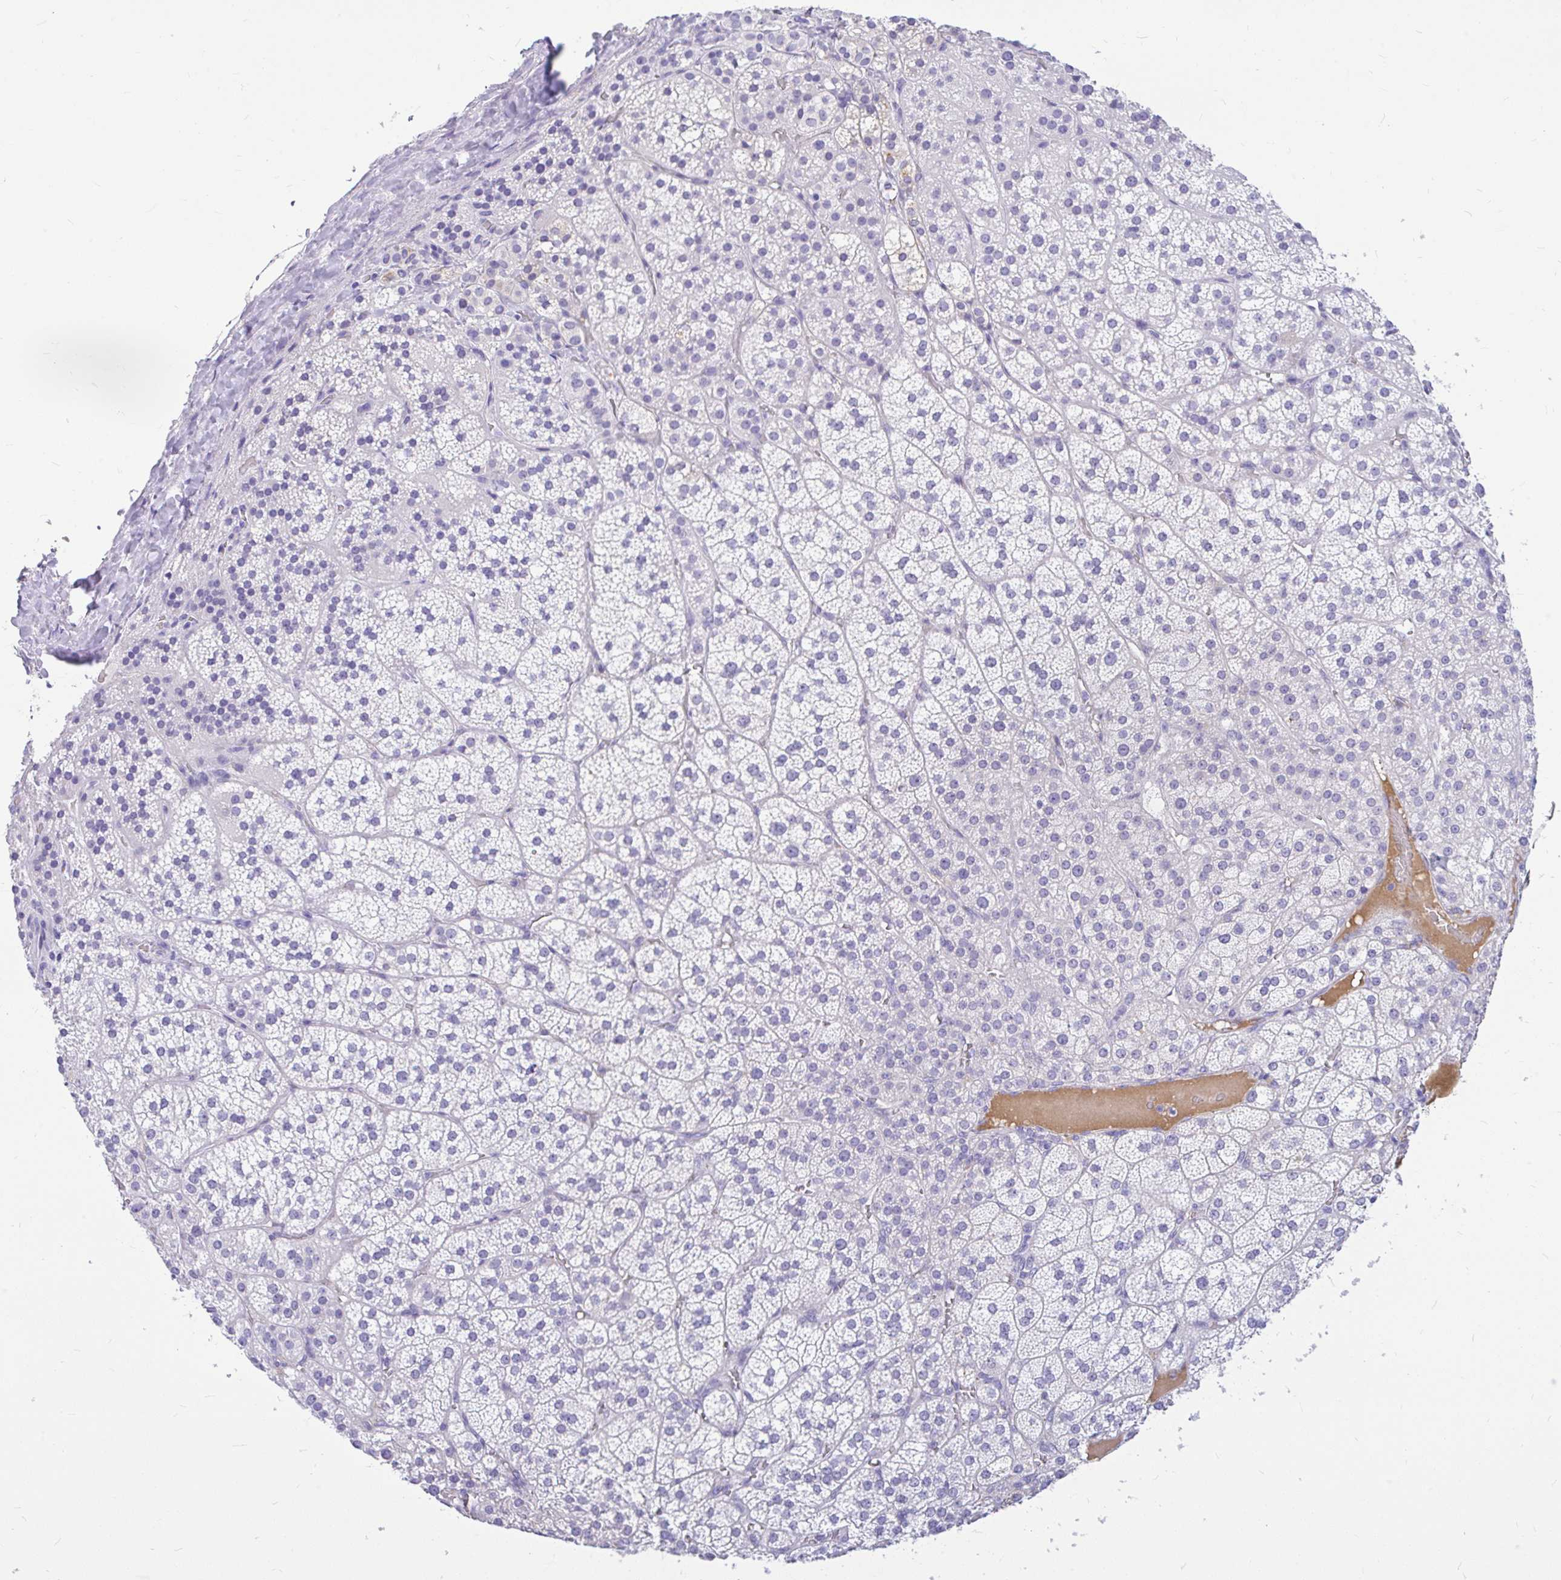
{"staining": {"intensity": "negative", "quantity": "none", "location": "none"}, "tissue": "adrenal gland", "cell_type": "Glandular cells", "image_type": "normal", "snomed": [{"axis": "morphology", "description": "Normal tissue, NOS"}, {"axis": "topography", "description": "Adrenal gland"}], "caption": "IHC of normal human adrenal gland exhibits no positivity in glandular cells. (Brightfield microscopy of DAB (3,3'-diaminobenzidine) IHC at high magnification).", "gene": "MAP1LC3A", "patient": {"sex": "female", "age": 60}}